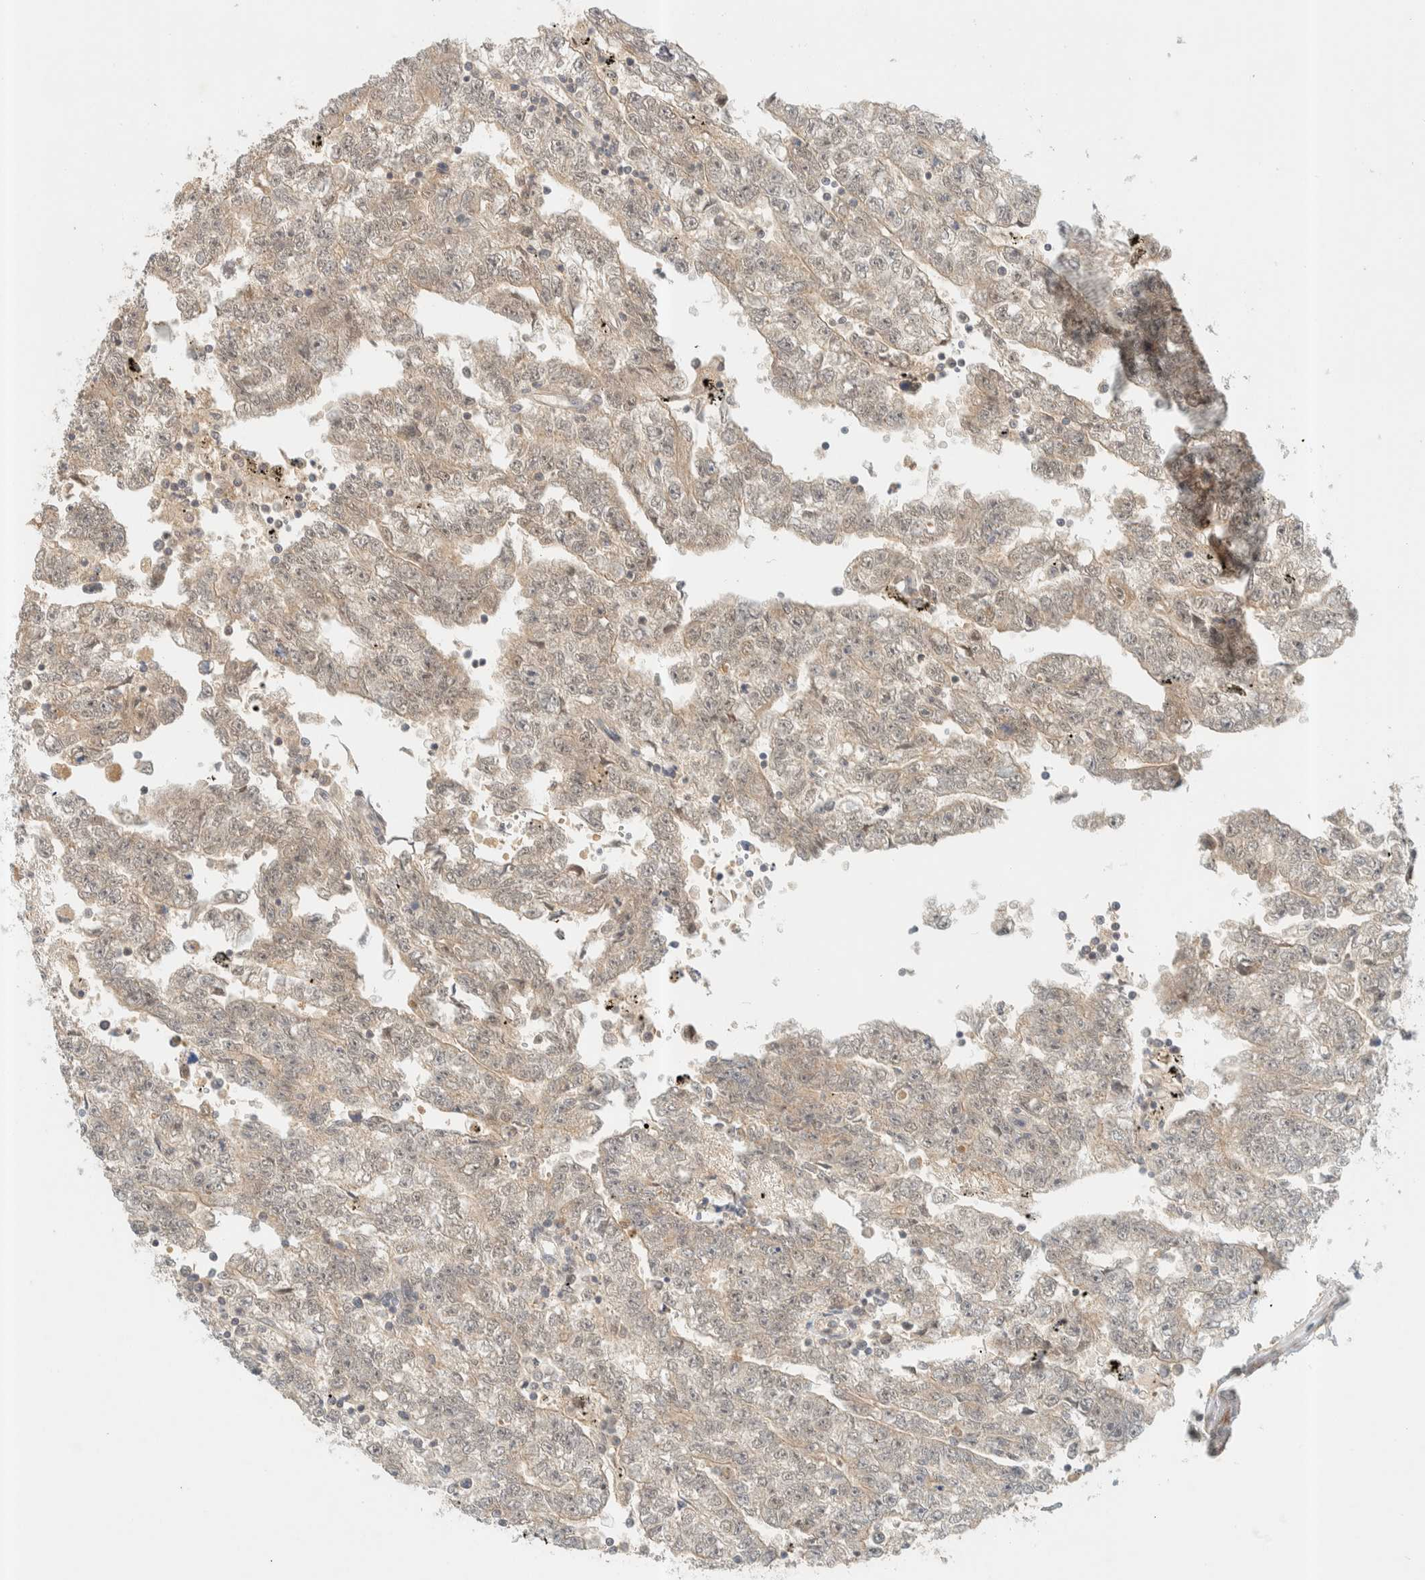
{"staining": {"intensity": "weak", "quantity": "<25%", "location": "cytoplasmic/membranous"}, "tissue": "testis cancer", "cell_type": "Tumor cells", "image_type": "cancer", "snomed": [{"axis": "morphology", "description": "Carcinoma, Embryonal, NOS"}, {"axis": "topography", "description": "Testis"}], "caption": "Human testis embryonal carcinoma stained for a protein using immunohistochemistry (IHC) reveals no staining in tumor cells.", "gene": "KIFAP3", "patient": {"sex": "male", "age": 25}}